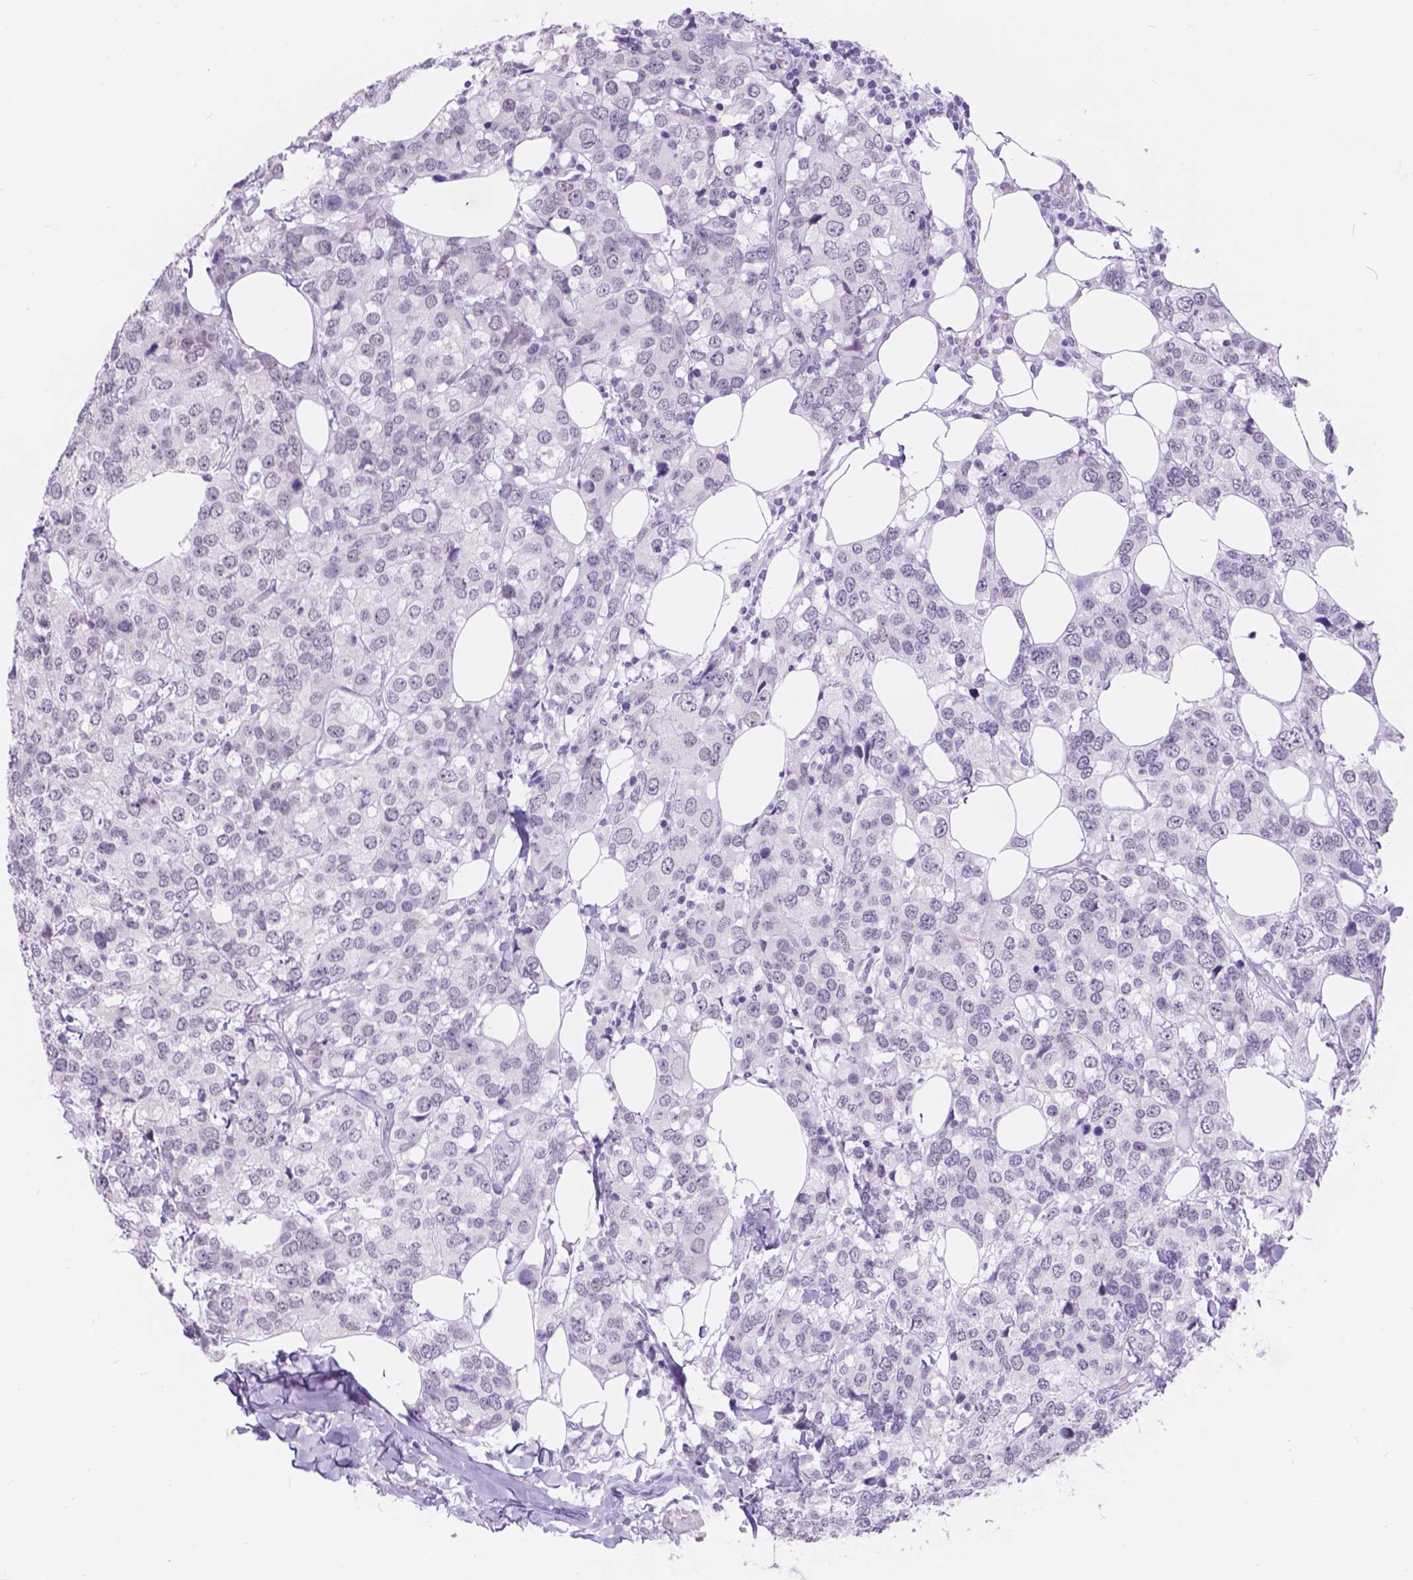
{"staining": {"intensity": "negative", "quantity": "none", "location": "none"}, "tissue": "breast cancer", "cell_type": "Tumor cells", "image_type": "cancer", "snomed": [{"axis": "morphology", "description": "Lobular carcinoma"}, {"axis": "topography", "description": "Breast"}], "caption": "Tumor cells show no significant protein positivity in breast cancer. Nuclei are stained in blue.", "gene": "DCC", "patient": {"sex": "female", "age": 59}}